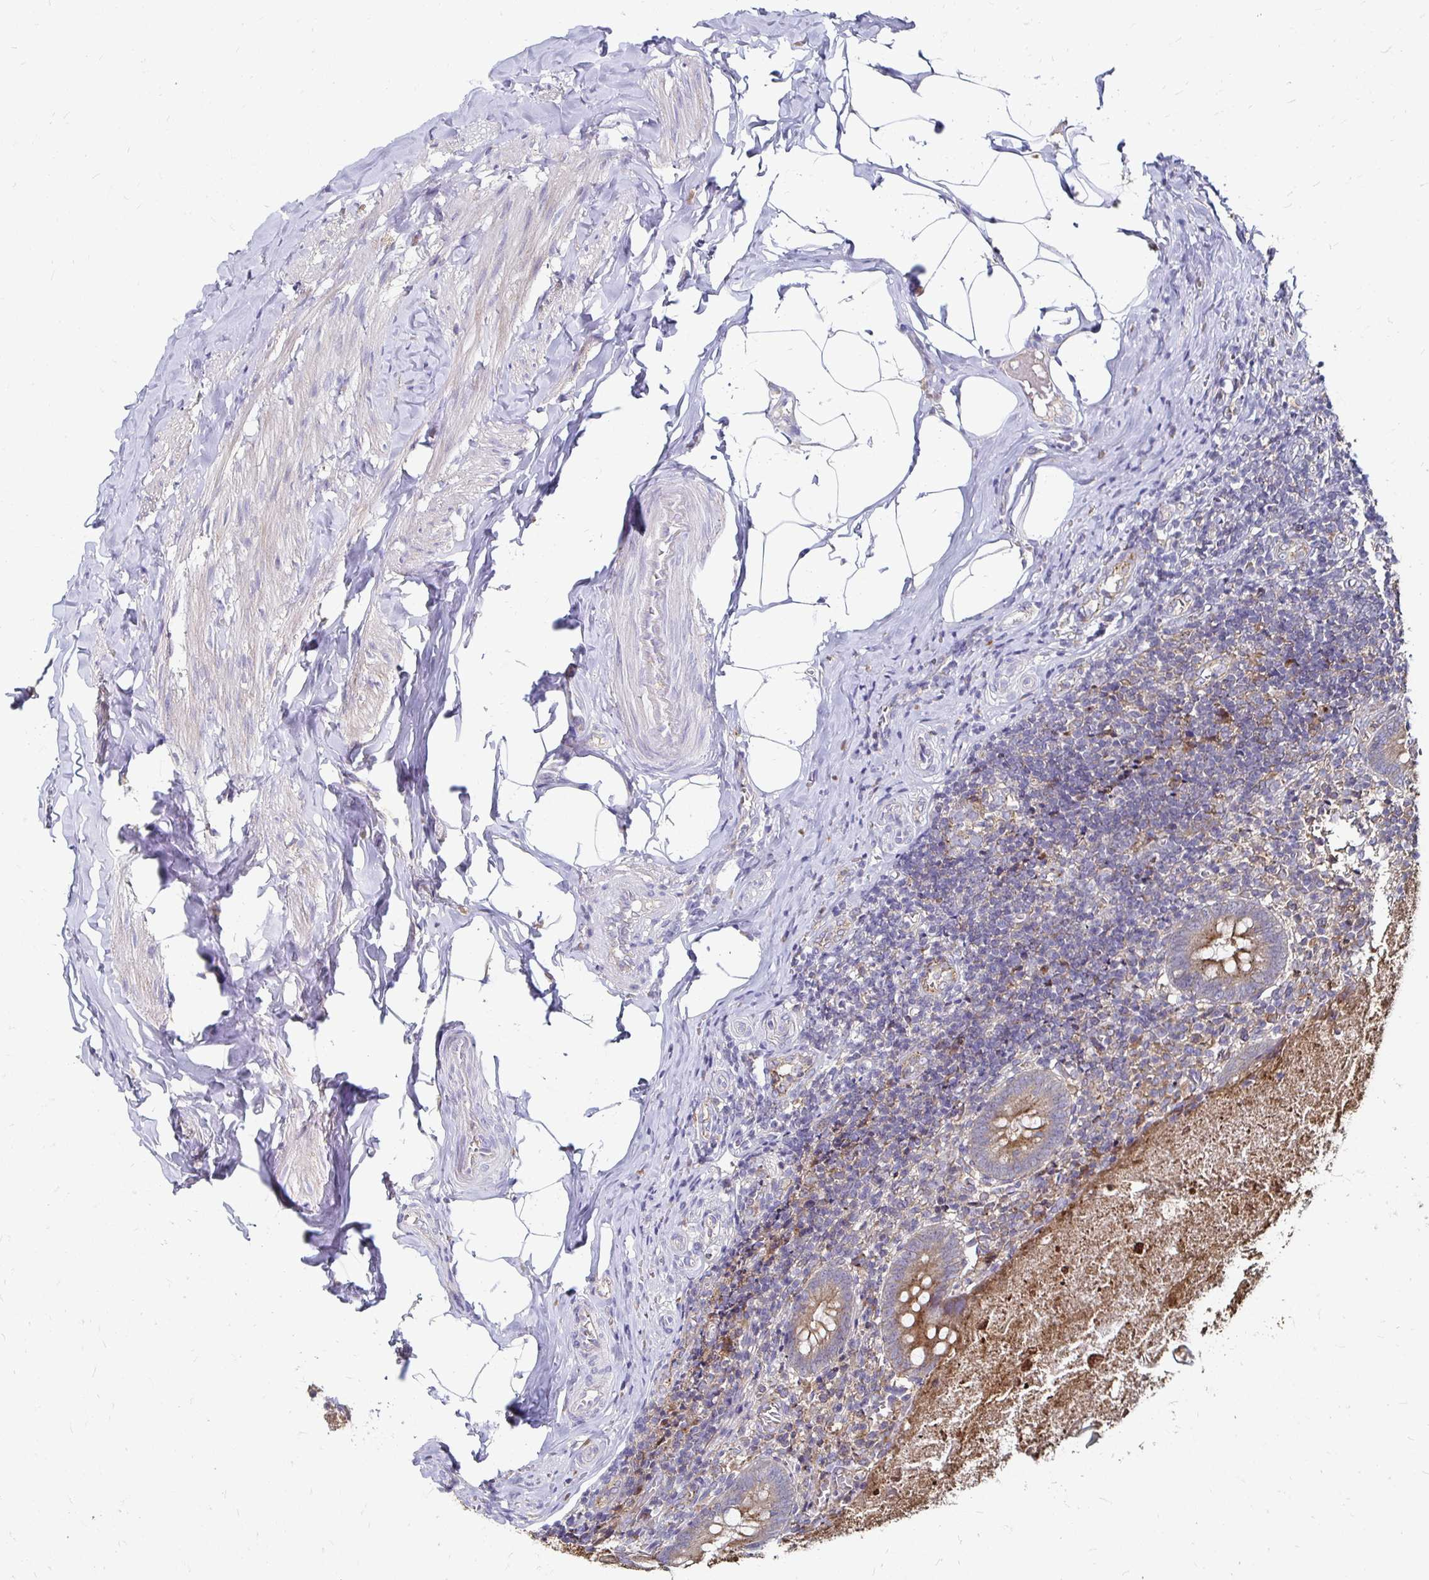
{"staining": {"intensity": "moderate", "quantity": "25%-75%", "location": "cytoplasmic/membranous"}, "tissue": "appendix", "cell_type": "Glandular cells", "image_type": "normal", "snomed": [{"axis": "morphology", "description": "Normal tissue, NOS"}, {"axis": "topography", "description": "Appendix"}], "caption": "Glandular cells show moderate cytoplasmic/membranous staining in about 25%-75% of cells in unremarkable appendix. (DAB IHC with brightfield microscopy, high magnification).", "gene": "NCSTN", "patient": {"sex": "female", "age": 17}}